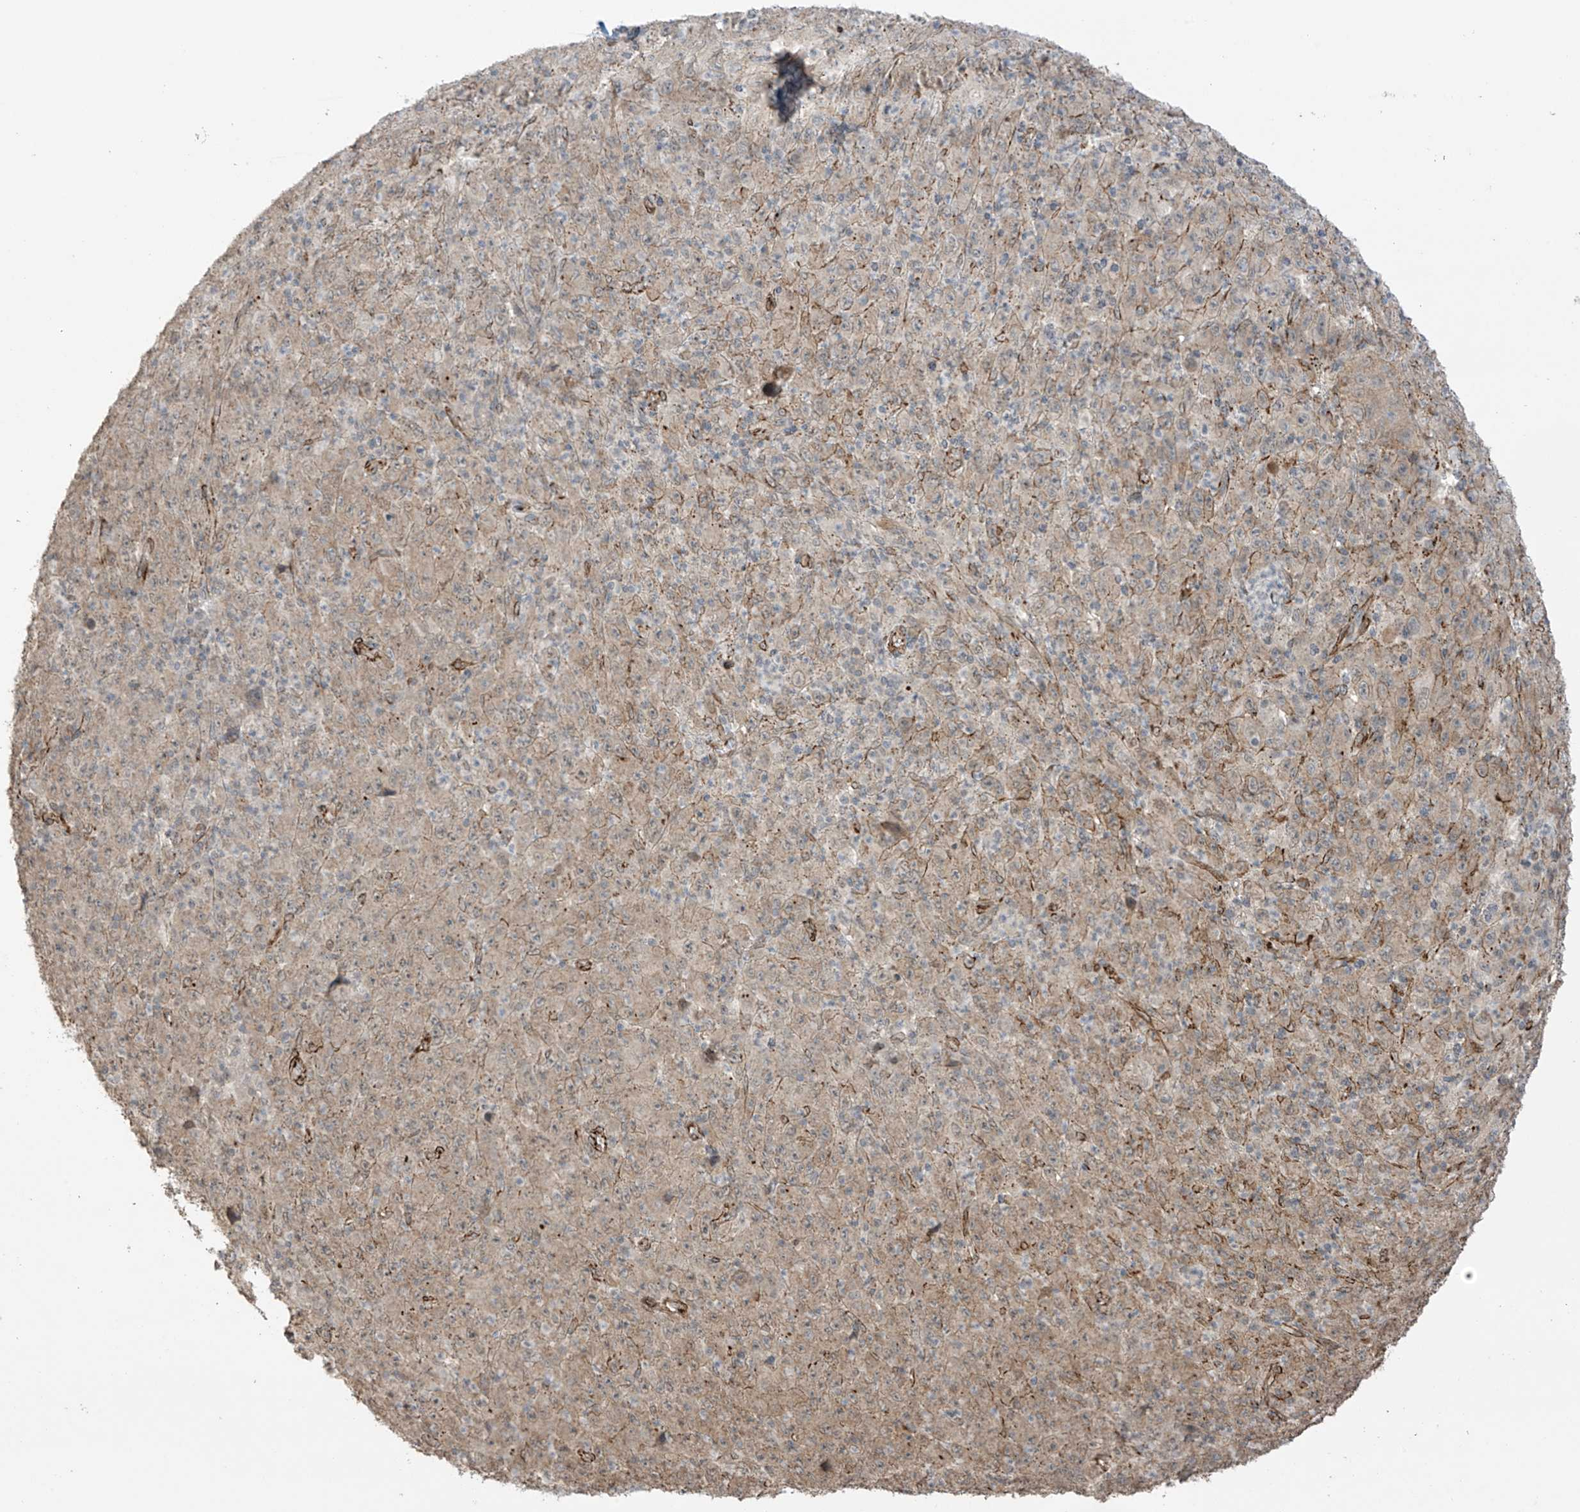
{"staining": {"intensity": "weak", "quantity": "25%-75%", "location": "cytoplasmic/membranous"}, "tissue": "melanoma", "cell_type": "Tumor cells", "image_type": "cancer", "snomed": [{"axis": "morphology", "description": "Malignant melanoma, Metastatic site"}, {"axis": "topography", "description": "Skin"}], "caption": "There is low levels of weak cytoplasmic/membranous positivity in tumor cells of malignant melanoma (metastatic site), as demonstrated by immunohistochemical staining (brown color).", "gene": "TTLL5", "patient": {"sex": "female", "age": 56}}